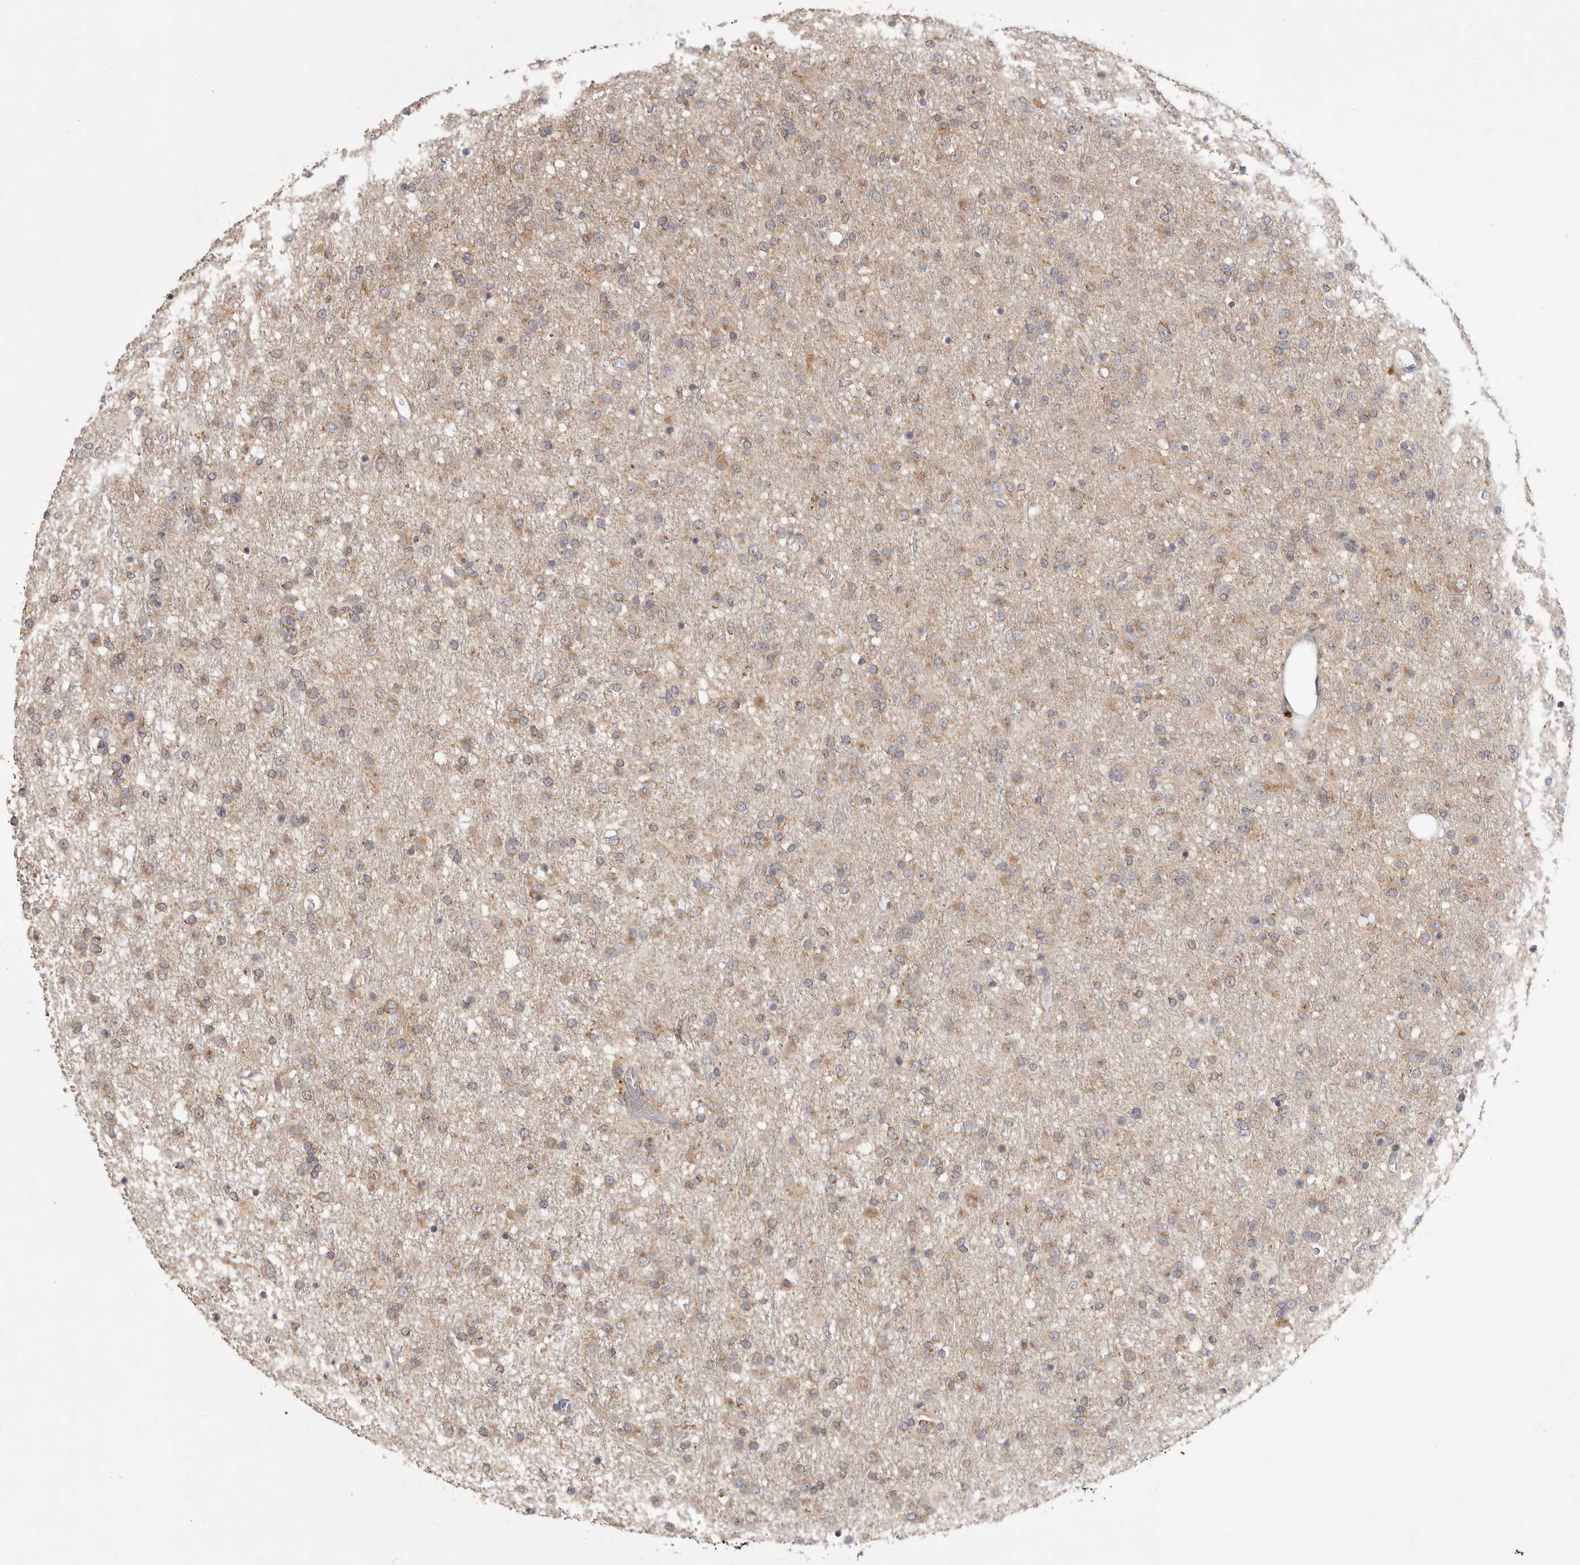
{"staining": {"intensity": "moderate", "quantity": ">75%", "location": "cytoplasmic/membranous"}, "tissue": "glioma", "cell_type": "Tumor cells", "image_type": "cancer", "snomed": [{"axis": "morphology", "description": "Glioma, malignant, Low grade"}, {"axis": "topography", "description": "Brain"}], "caption": "The immunohistochemical stain labels moderate cytoplasmic/membranous staining in tumor cells of low-grade glioma (malignant) tissue.", "gene": "LRP6", "patient": {"sex": "male", "age": 65}}